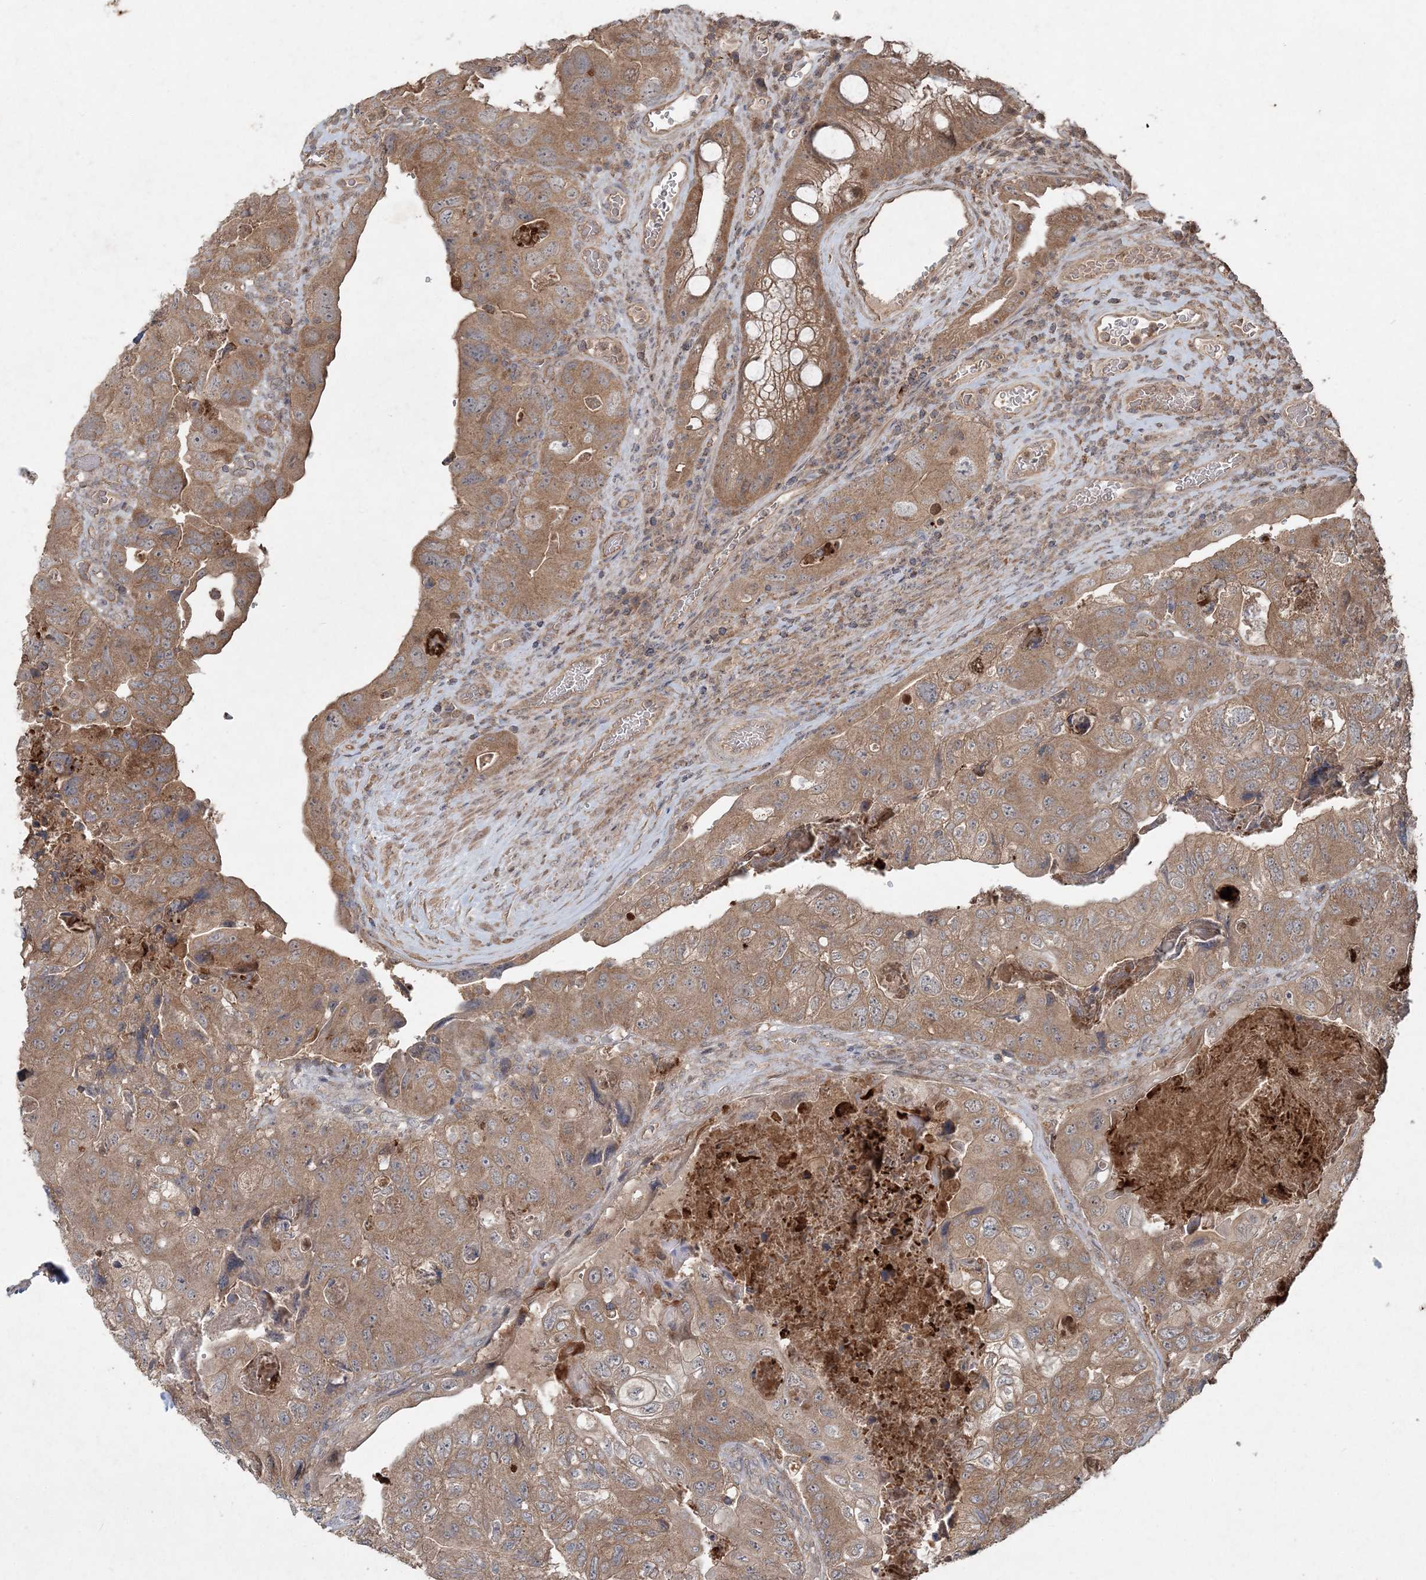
{"staining": {"intensity": "moderate", "quantity": ">75%", "location": "cytoplasmic/membranous"}, "tissue": "colorectal cancer", "cell_type": "Tumor cells", "image_type": "cancer", "snomed": [{"axis": "morphology", "description": "Adenocarcinoma, NOS"}, {"axis": "topography", "description": "Rectum"}], "caption": "IHC staining of colorectal adenocarcinoma, which reveals medium levels of moderate cytoplasmic/membranous staining in approximately >75% of tumor cells indicating moderate cytoplasmic/membranous protein staining. The staining was performed using DAB (3,3'-diaminobenzidine) (brown) for protein detection and nuclei were counterstained in hematoxylin (blue).", "gene": "SPRY1", "patient": {"sex": "male", "age": 63}}